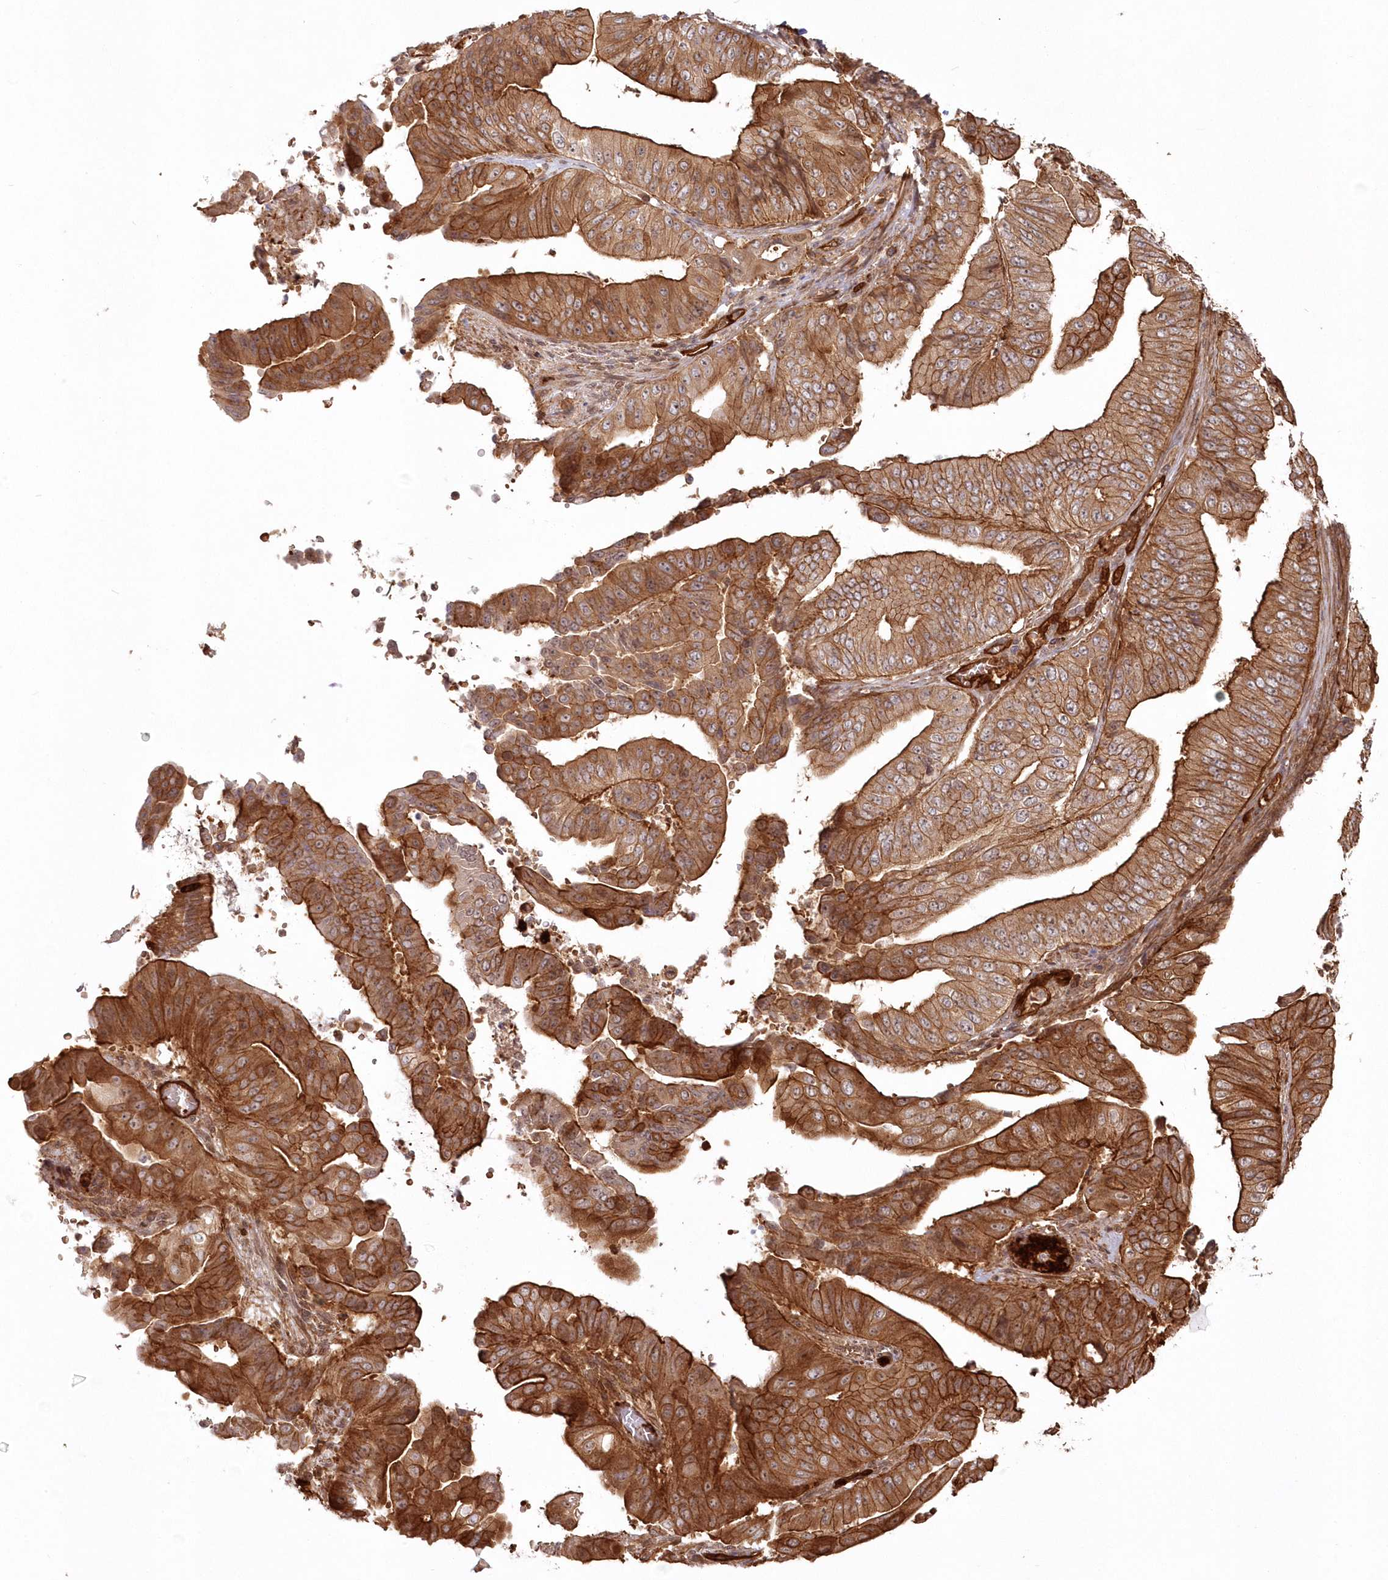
{"staining": {"intensity": "strong", "quantity": ">75%", "location": "cytoplasmic/membranous"}, "tissue": "pancreatic cancer", "cell_type": "Tumor cells", "image_type": "cancer", "snomed": [{"axis": "morphology", "description": "Adenocarcinoma, NOS"}, {"axis": "topography", "description": "Pancreas"}], "caption": "Human pancreatic cancer stained for a protein (brown) displays strong cytoplasmic/membranous positive expression in about >75% of tumor cells.", "gene": "RGCC", "patient": {"sex": "female", "age": 77}}